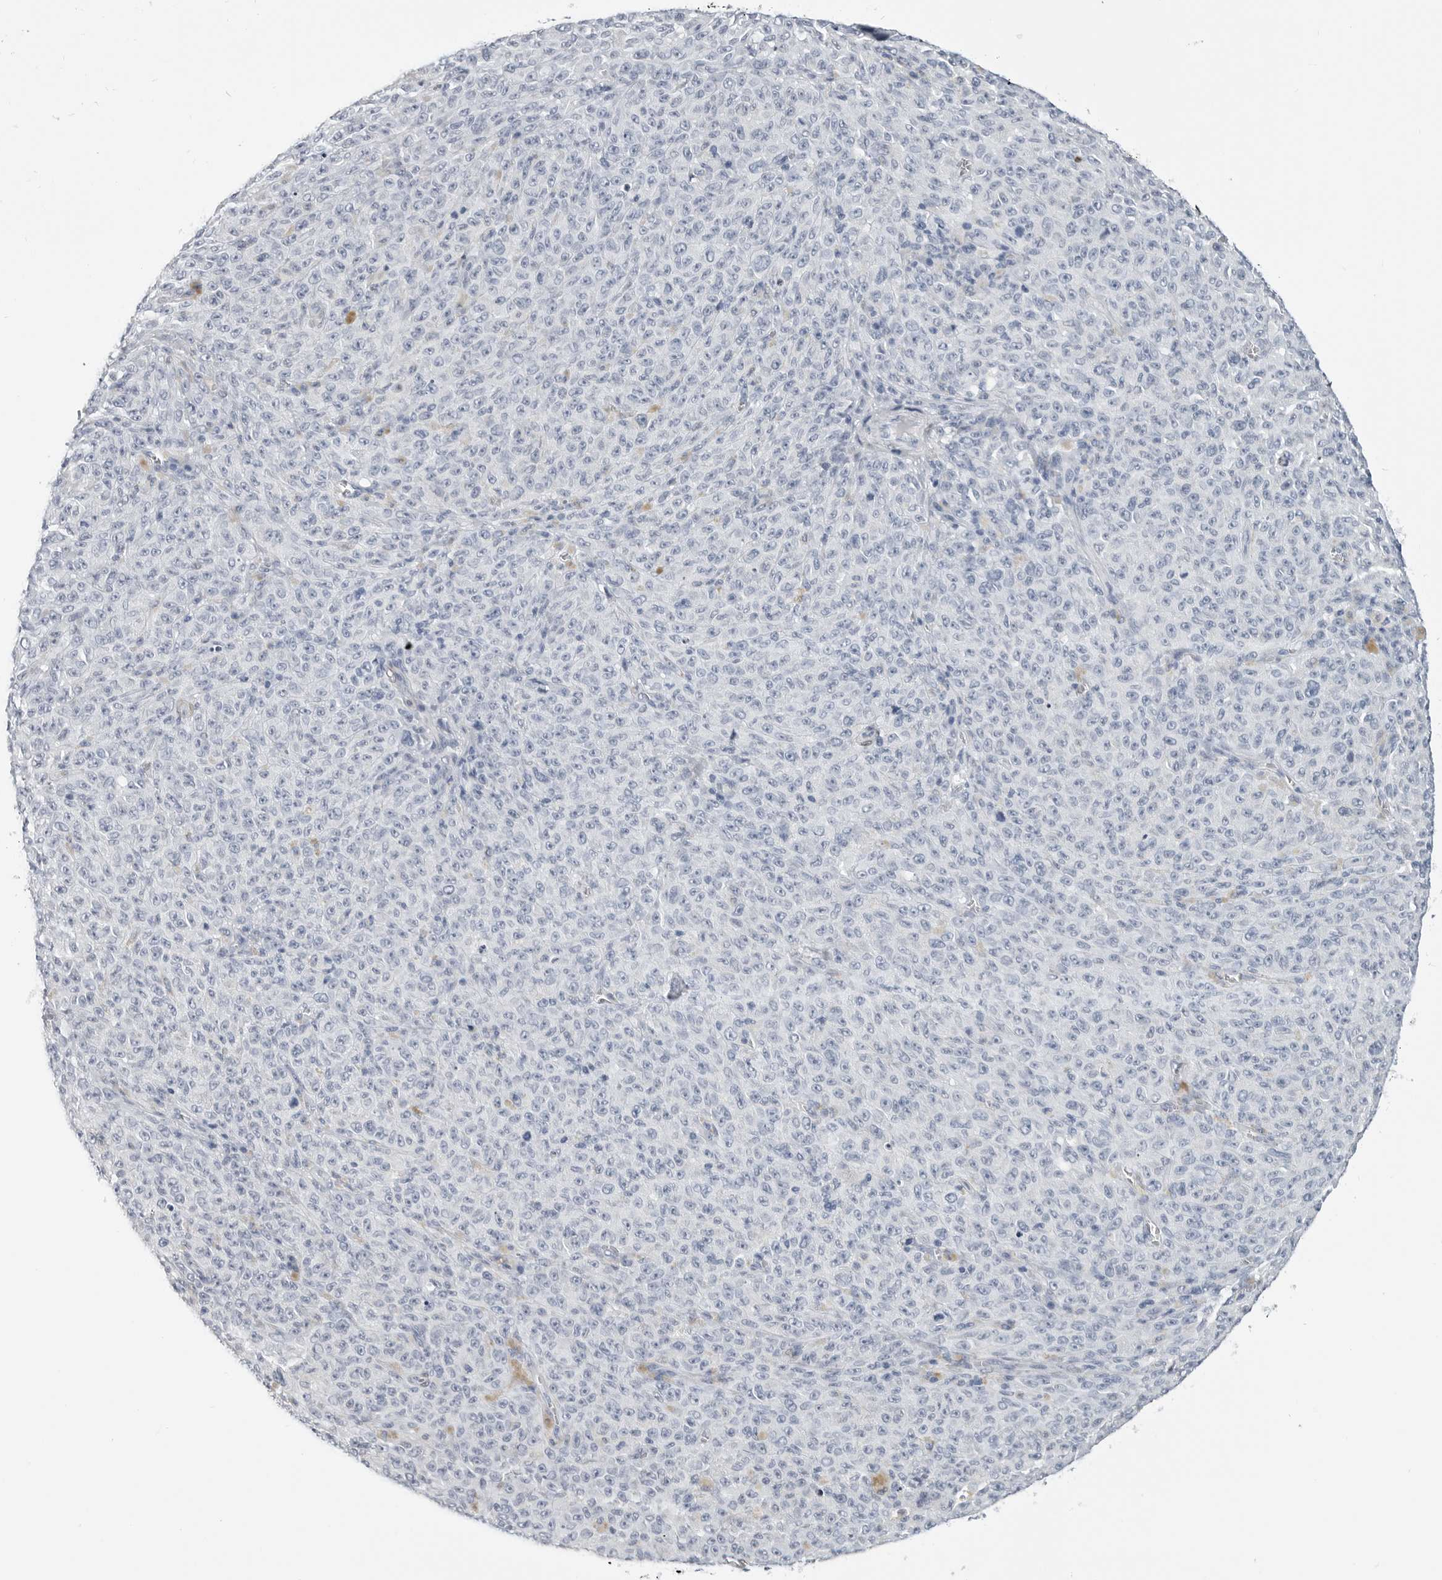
{"staining": {"intensity": "negative", "quantity": "none", "location": "none"}, "tissue": "melanoma", "cell_type": "Tumor cells", "image_type": "cancer", "snomed": [{"axis": "morphology", "description": "Malignant melanoma, NOS"}, {"axis": "topography", "description": "Skin"}], "caption": "This is an immunohistochemistry histopathology image of malignant melanoma. There is no staining in tumor cells.", "gene": "PLN", "patient": {"sex": "female", "age": 82}}